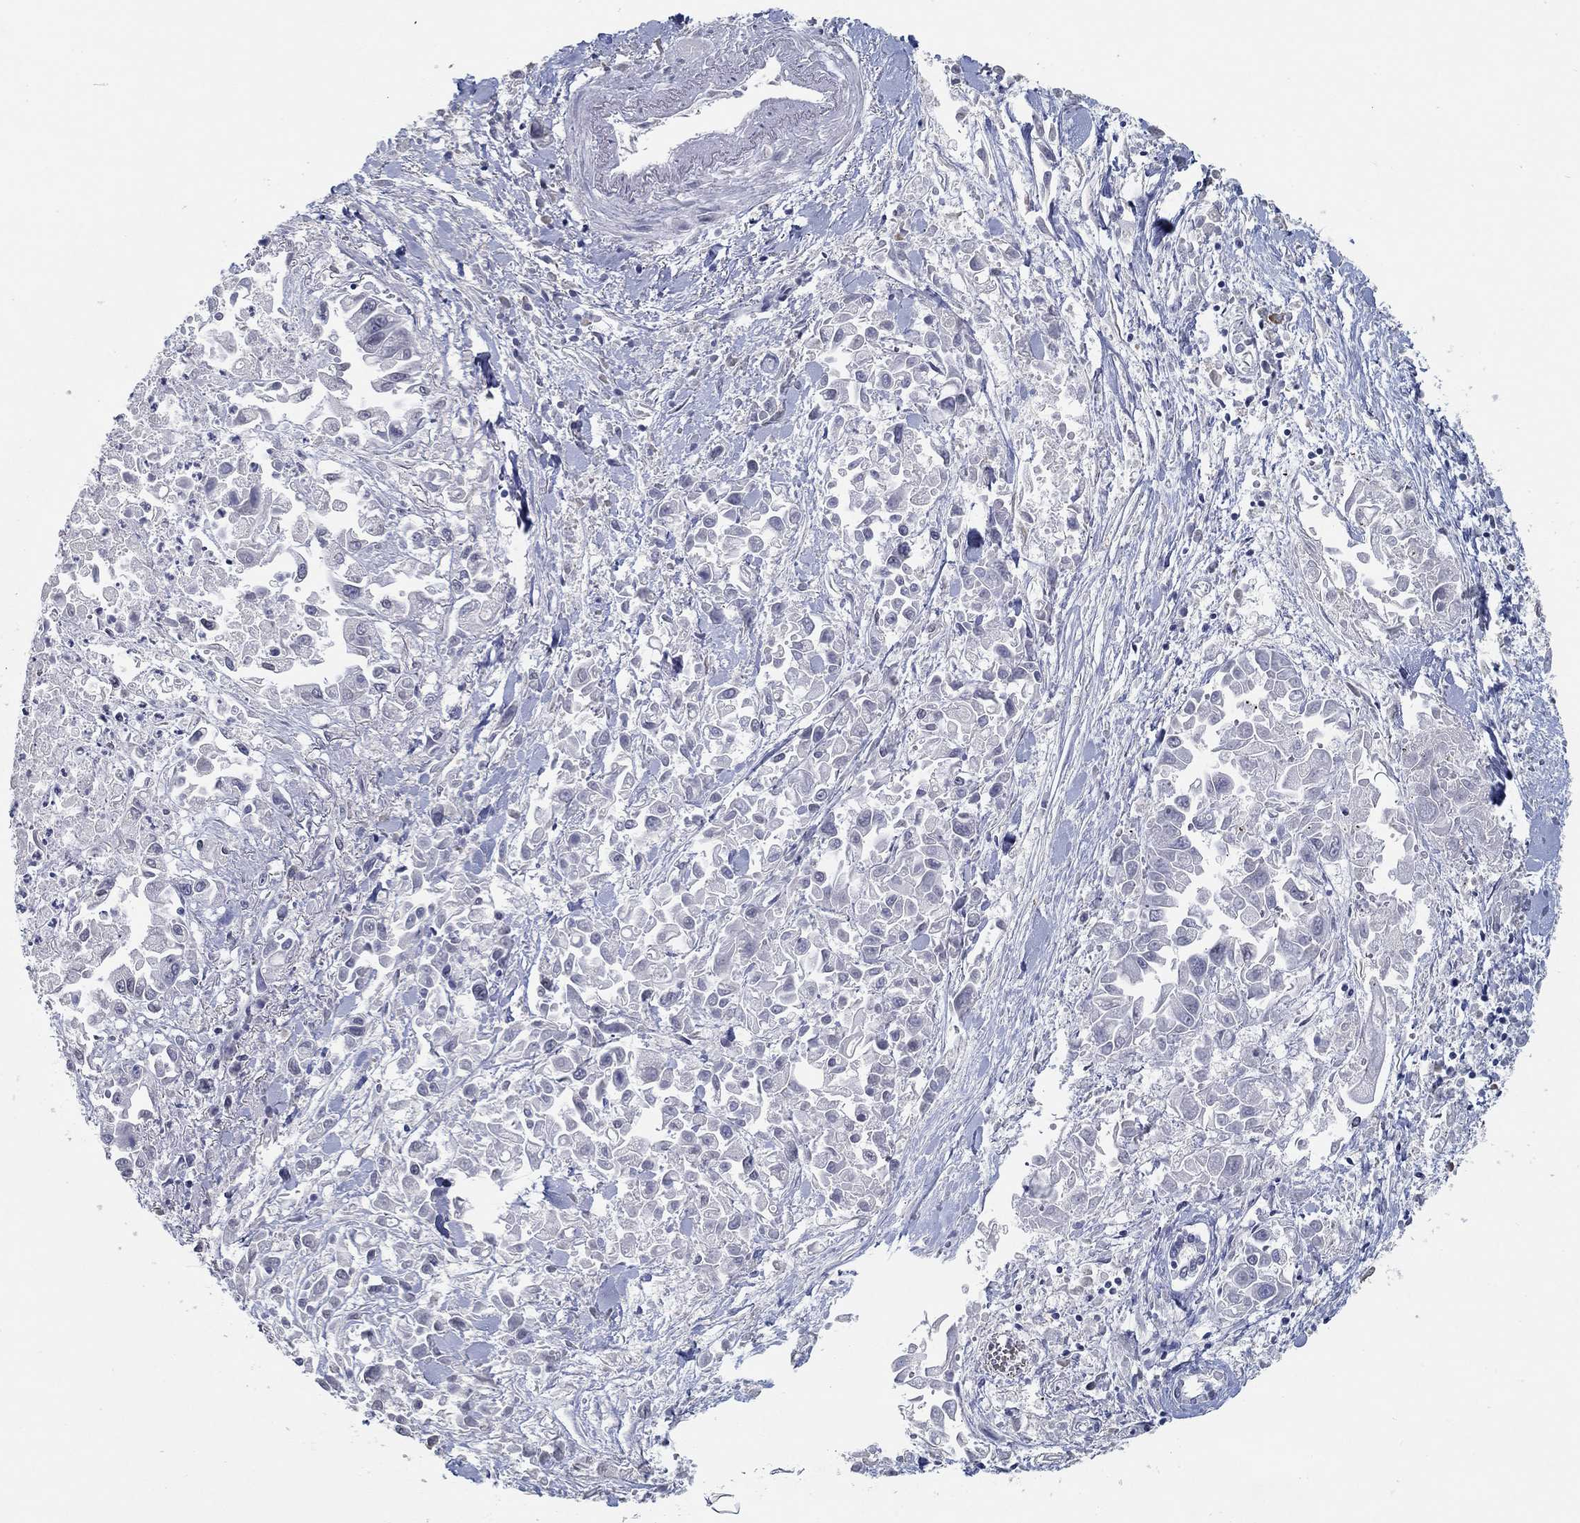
{"staining": {"intensity": "negative", "quantity": "none", "location": "none"}, "tissue": "pancreatic cancer", "cell_type": "Tumor cells", "image_type": "cancer", "snomed": [{"axis": "morphology", "description": "Adenocarcinoma, NOS"}, {"axis": "topography", "description": "Pancreas"}], "caption": "Pancreatic cancer was stained to show a protein in brown. There is no significant expression in tumor cells. (DAB (3,3'-diaminobenzidine) immunohistochemistry, high magnification).", "gene": "NUP155", "patient": {"sex": "female", "age": 83}}